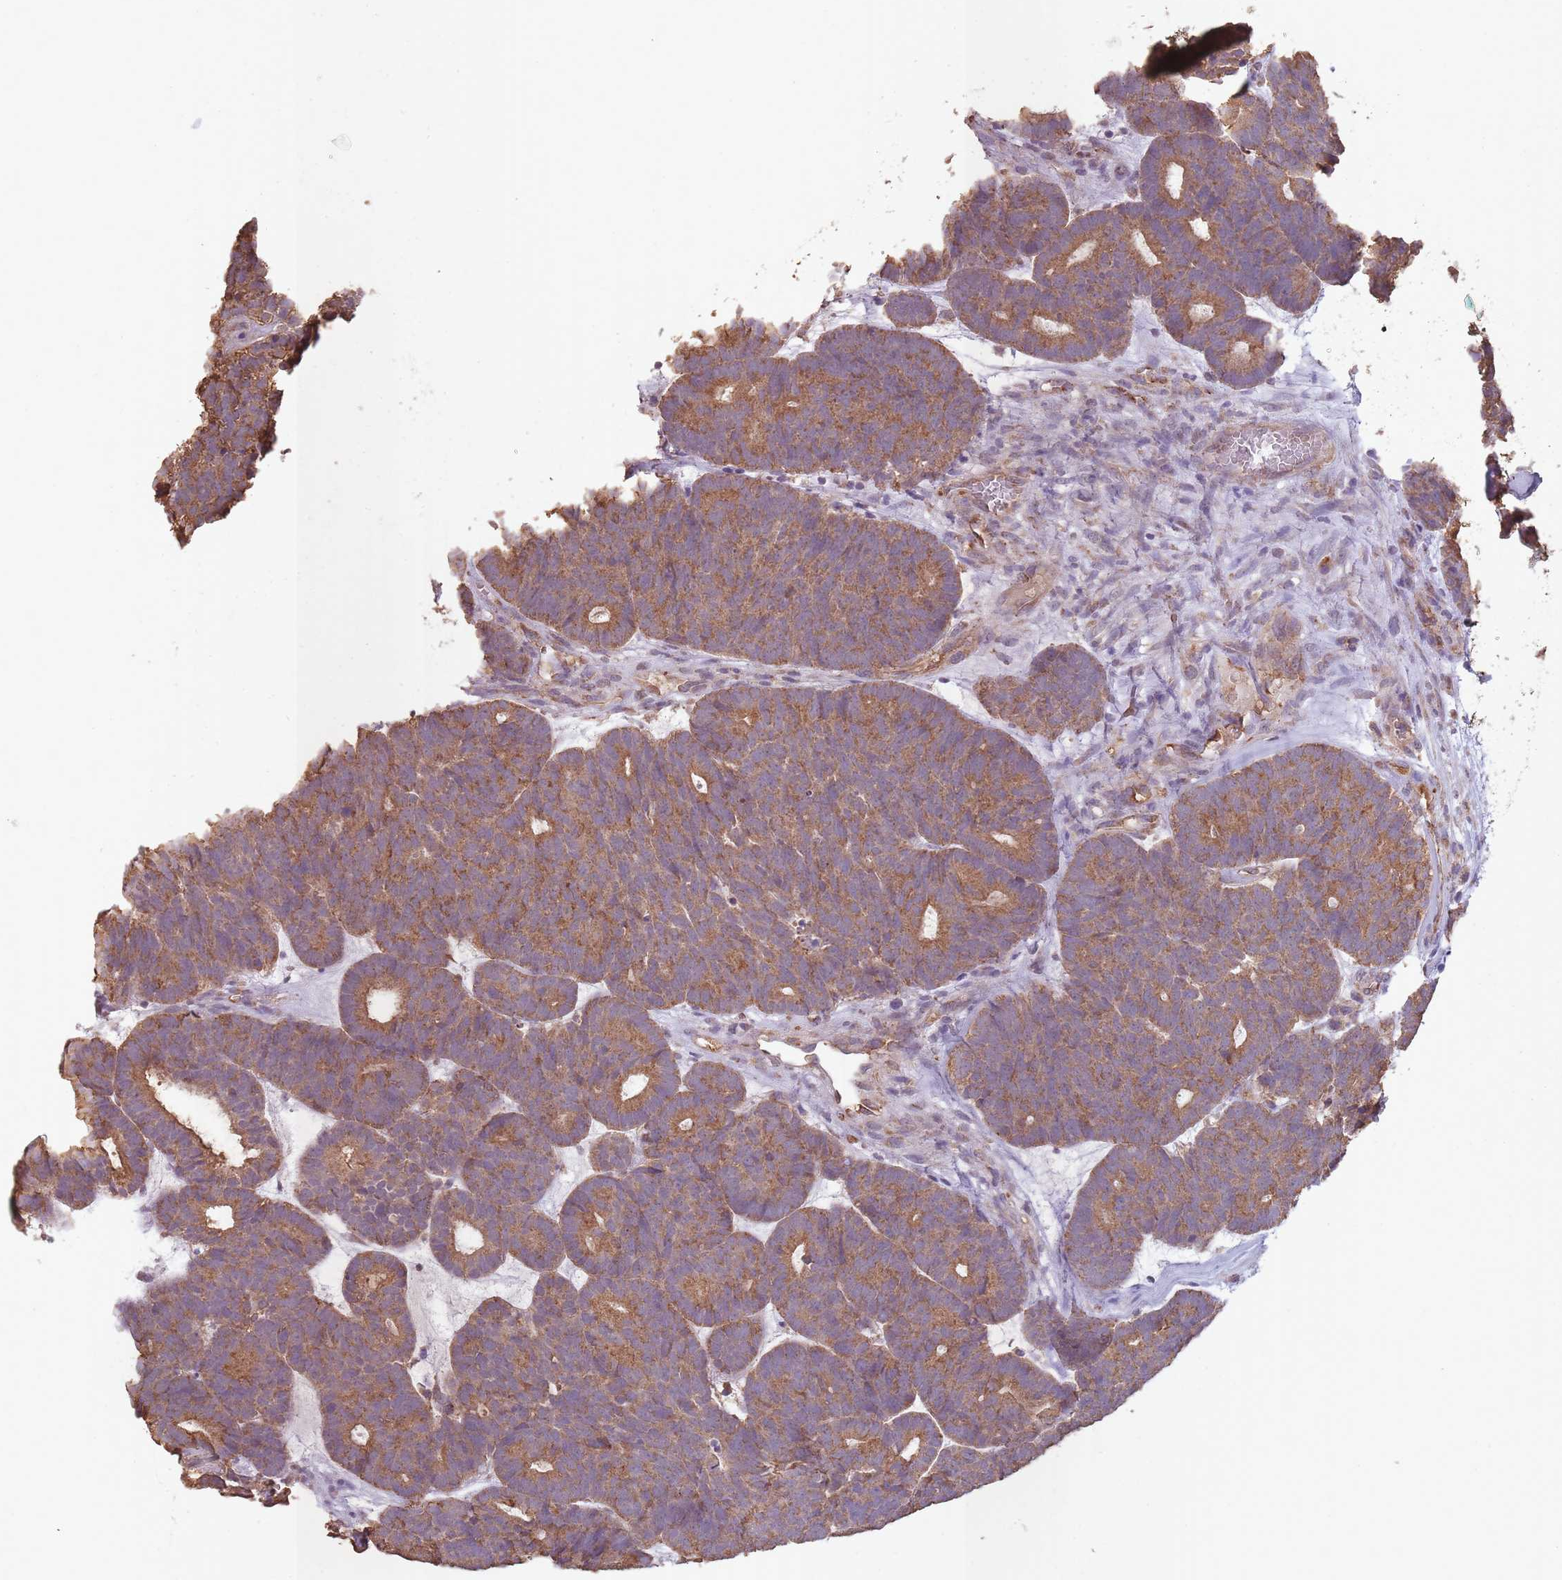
{"staining": {"intensity": "moderate", "quantity": ">75%", "location": "cytoplasmic/membranous"}, "tissue": "head and neck cancer", "cell_type": "Tumor cells", "image_type": "cancer", "snomed": [{"axis": "morphology", "description": "Adenocarcinoma, NOS"}, {"axis": "topography", "description": "Head-Neck"}], "caption": "Head and neck adenocarcinoma stained for a protein displays moderate cytoplasmic/membranous positivity in tumor cells.", "gene": "SANBR", "patient": {"sex": "female", "age": 81}}